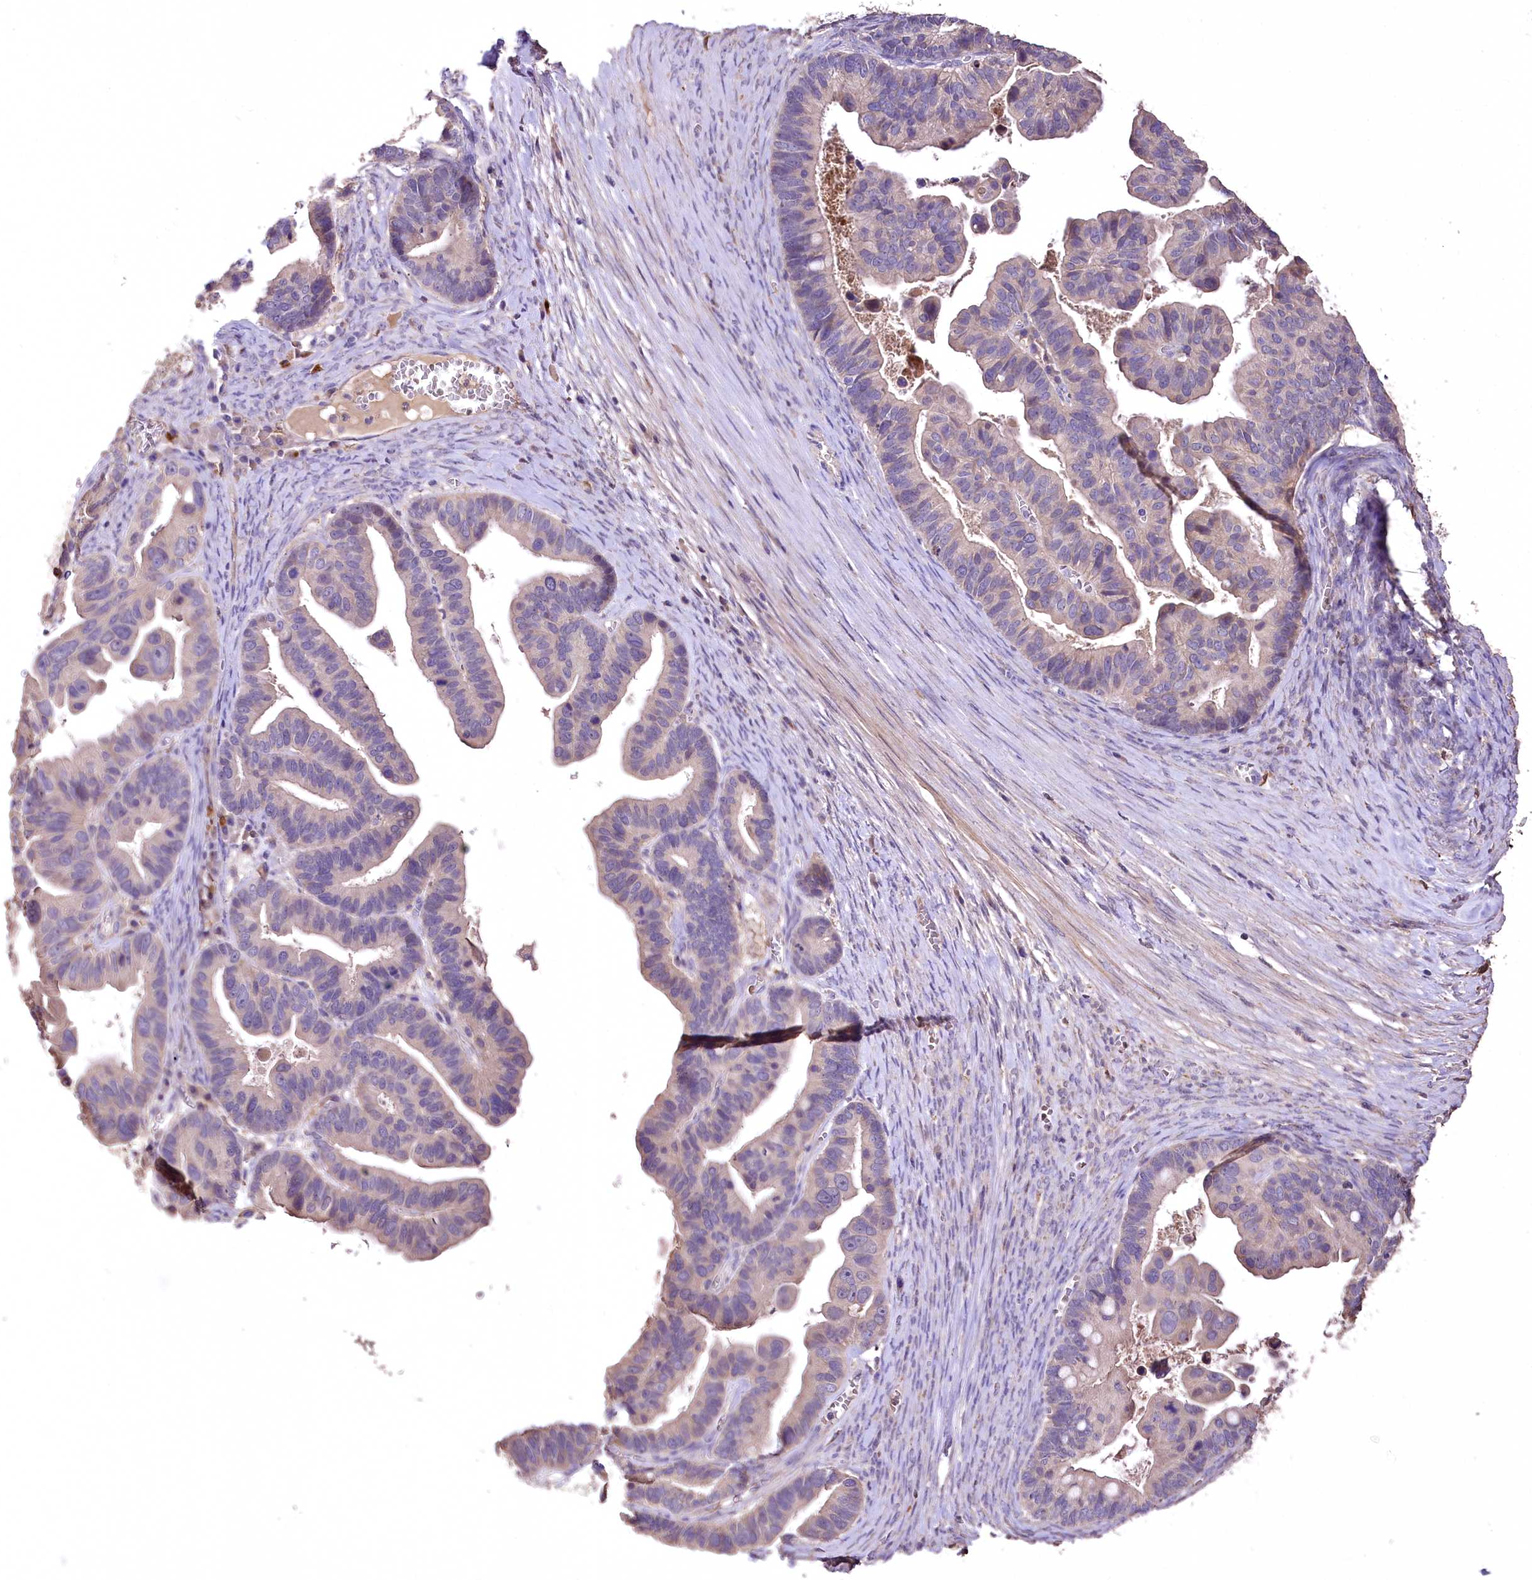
{"staining": {"intensity": "weak", "quantity": "<25%", "location": "cytoplasmic/membranous"}, "tissue": "ovarian cancer", "cell_type": "Tumor cells", "image_type": "cancer", "snomed": [{"axis": "morphology", "description": "Cystadenocarcinoma, serous, NOS"}, {"axis": "topography", "description": "Ovary"}], "caption": "DAB immunohistochemical staining of human ovarian serous cystadenocarcinoma reveals no significant expression in tumor cells.", "gene": "PCYOX1L", "patient": {"sex": "female", "age": 56}}